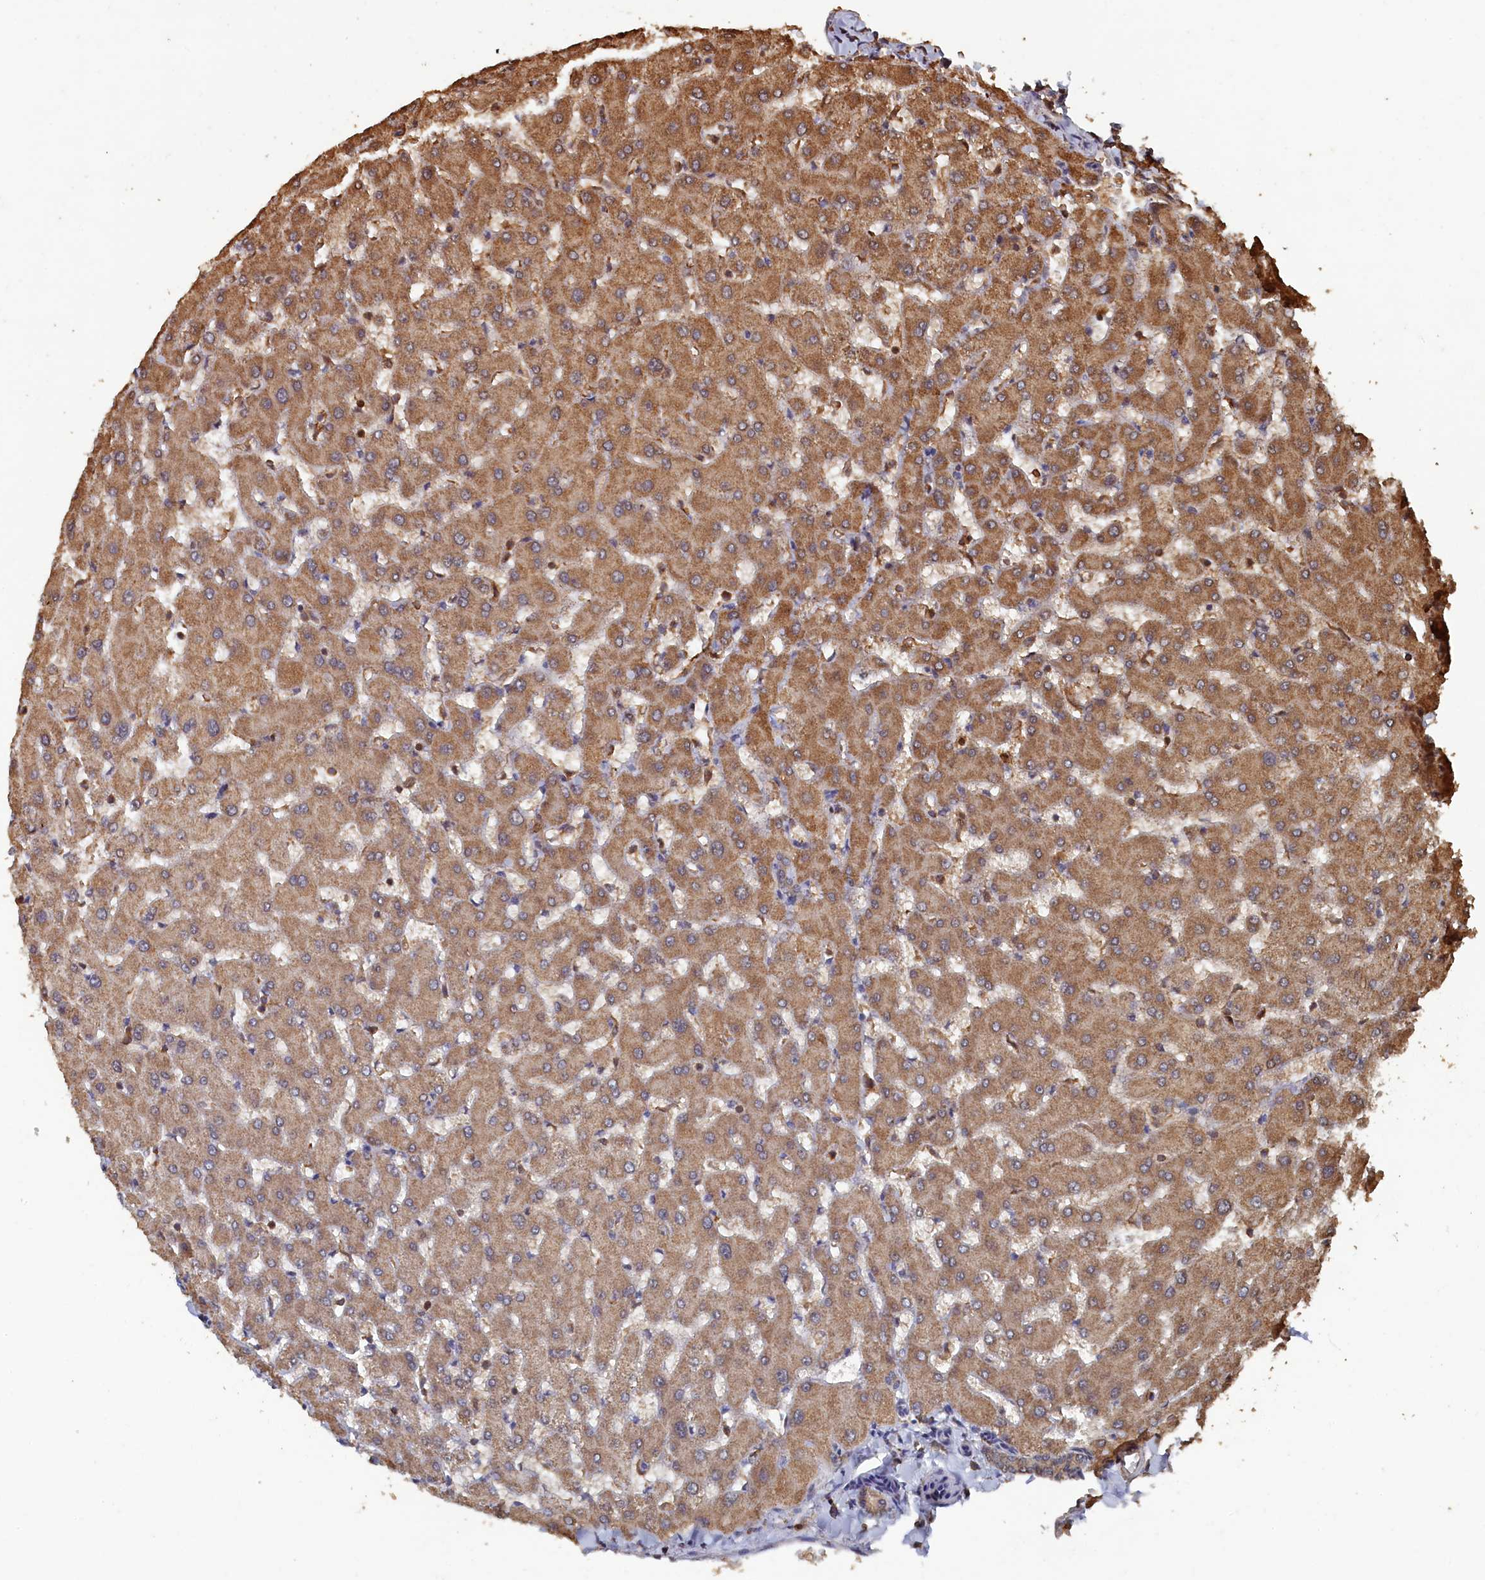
{"staining": {"intensity": "weak", "quantity": ">75%", "location": "cytoplasmic/membranous"}, "tissue": "liver", "cell_type": "Cholangiocytes", "image_type": "normal", "snomed": [{"axis": "morphology", "description": "Normal tissue, NOS"}, {"axis": "topography", "description": "Liver"}], "caption": "Immunohistochemistry (IHC) micrograph of unremarkable human liver stained for a protein (brown), which displays low levels of weak cytoplasmic/membranous staining in about >75% of cholangiocytes.", "gene": "PIGN", "patient": {"sex": "female", "age": 63}}